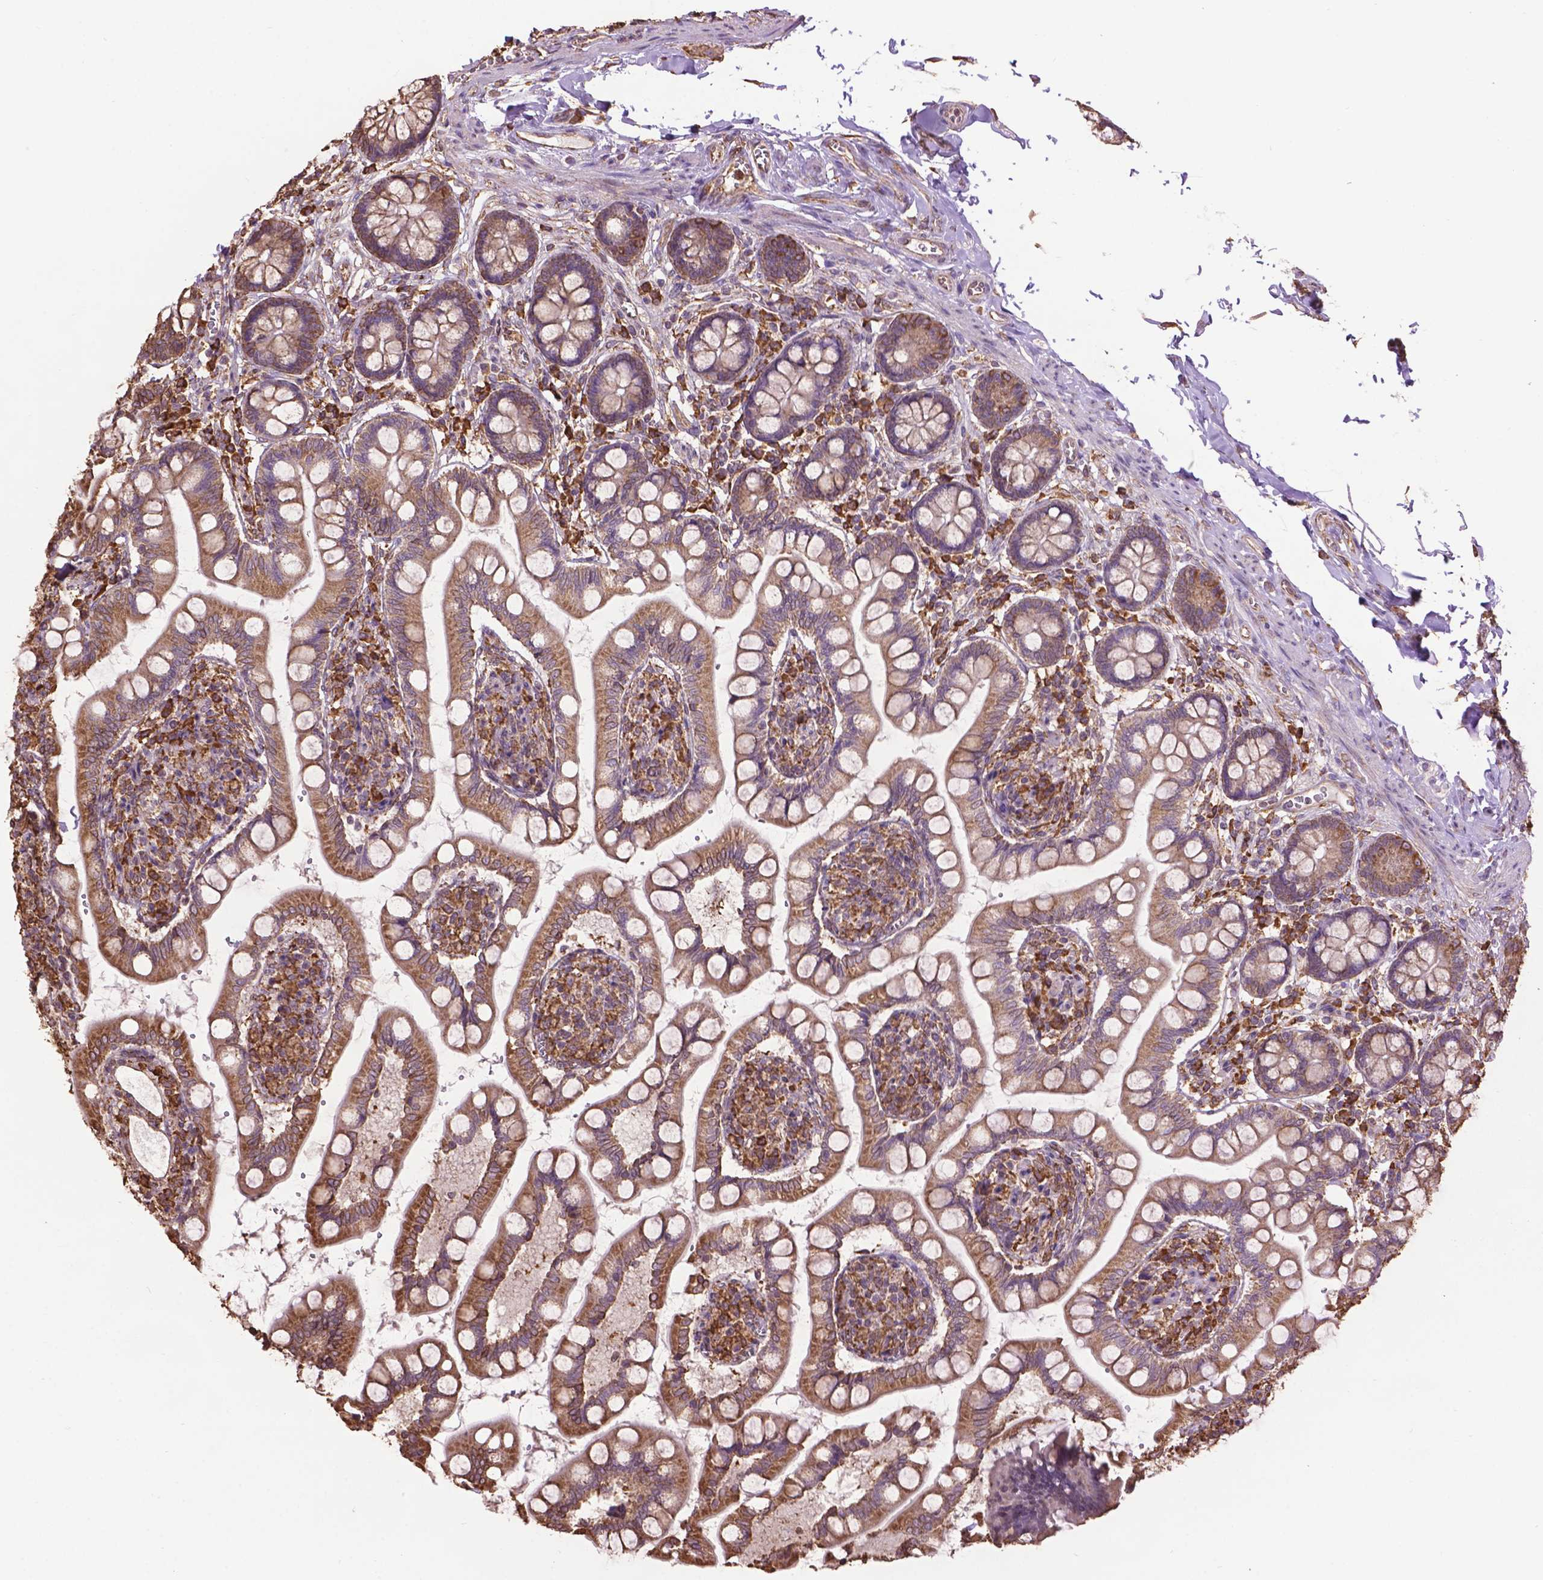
{"staining": {"intensity": "moderate", "quantity": ">75%", "location": "cytoplasmic/membranous"}, "tissue": "small intestine", "cell_type": "Glandular cells", "image_type": "normal", "snomed": [{"axis": "morphology", "description": "Normal tissue, NOS"}, {"axis": "topography", "description": "Small intestine"}], "caption": "High-magnification brightfield microscopy of benign small intestine stained with DAB (brown) and counterstained with hematoxylin (blue). glandular cells exhibit moderate cytoplasmic/membranous expression is seen in about>75% of cells. The staining is performed using DAB (3,3'-diaminobenzidine) brown chromogen to label protein expression. The nuclei are counter-stained blue using hematoxylin.", "gene": "PPP2R5E", "patient": {"sex": "female", "age": 56}}